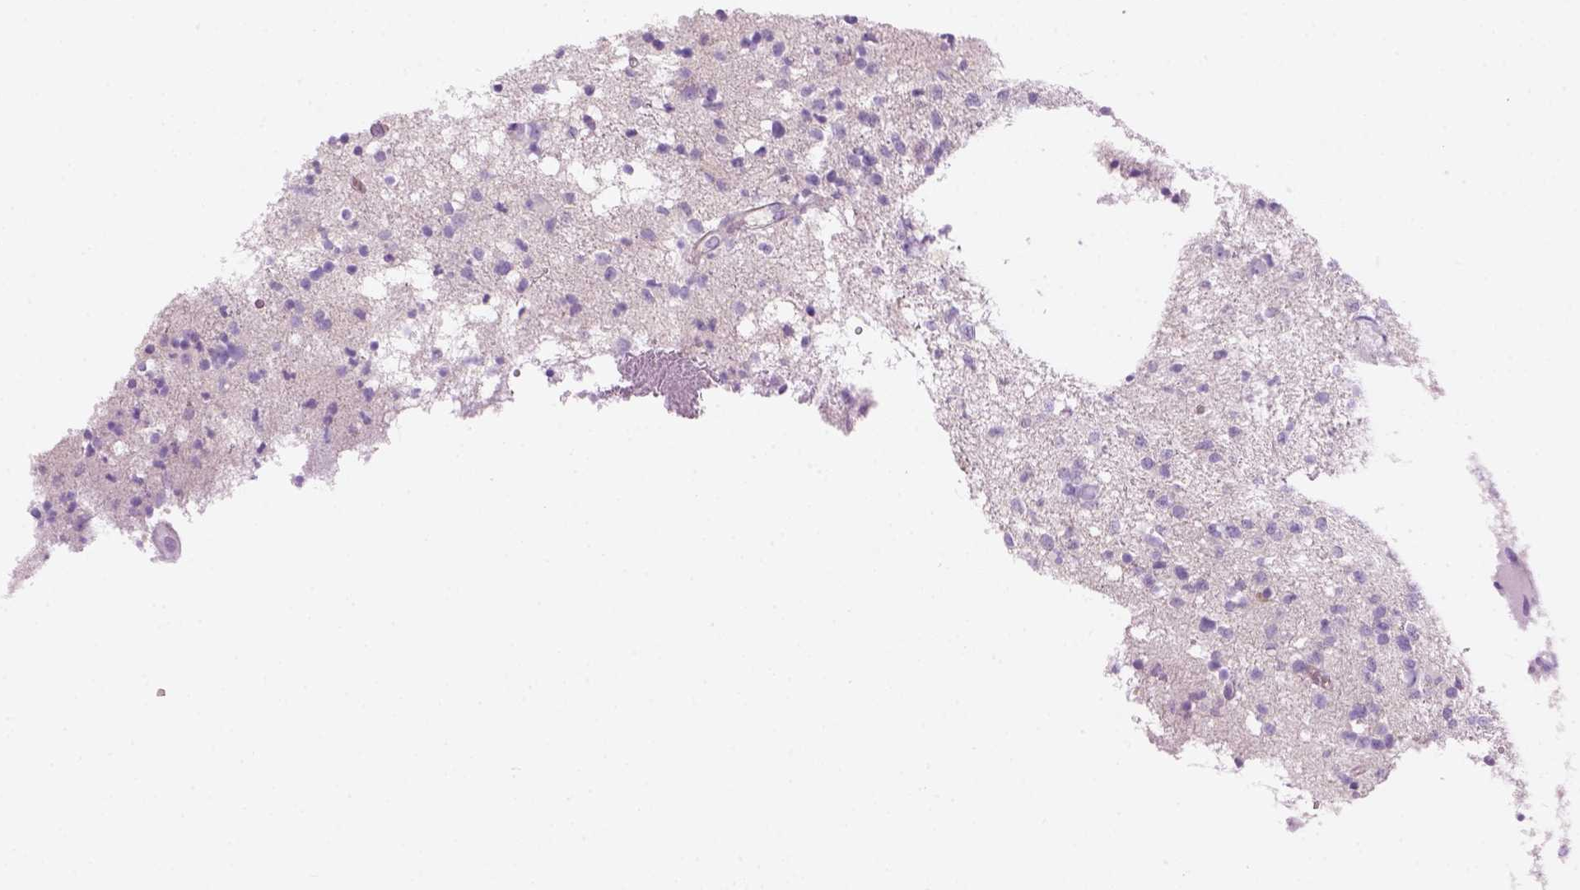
{"staining": {"intensity": "negative", "quantity": "none", "location": "none"}, "tissue": "glioma", "cell_type": "Tumor cells", "image_type": "cancer", "snomed": [{"axis": "morphology", "description": "Glioma, malignant, Low grade"}, {"axis": "topography", "description": "Brain"}], "caption": "The photomicrograph demonstrates no significant staining in tumor cells of glioma. (DAB IHC visualized using brightfield microscopy, high magnification).", "gene": "CD84", "patient": {"sex": "male", "age": 64}}